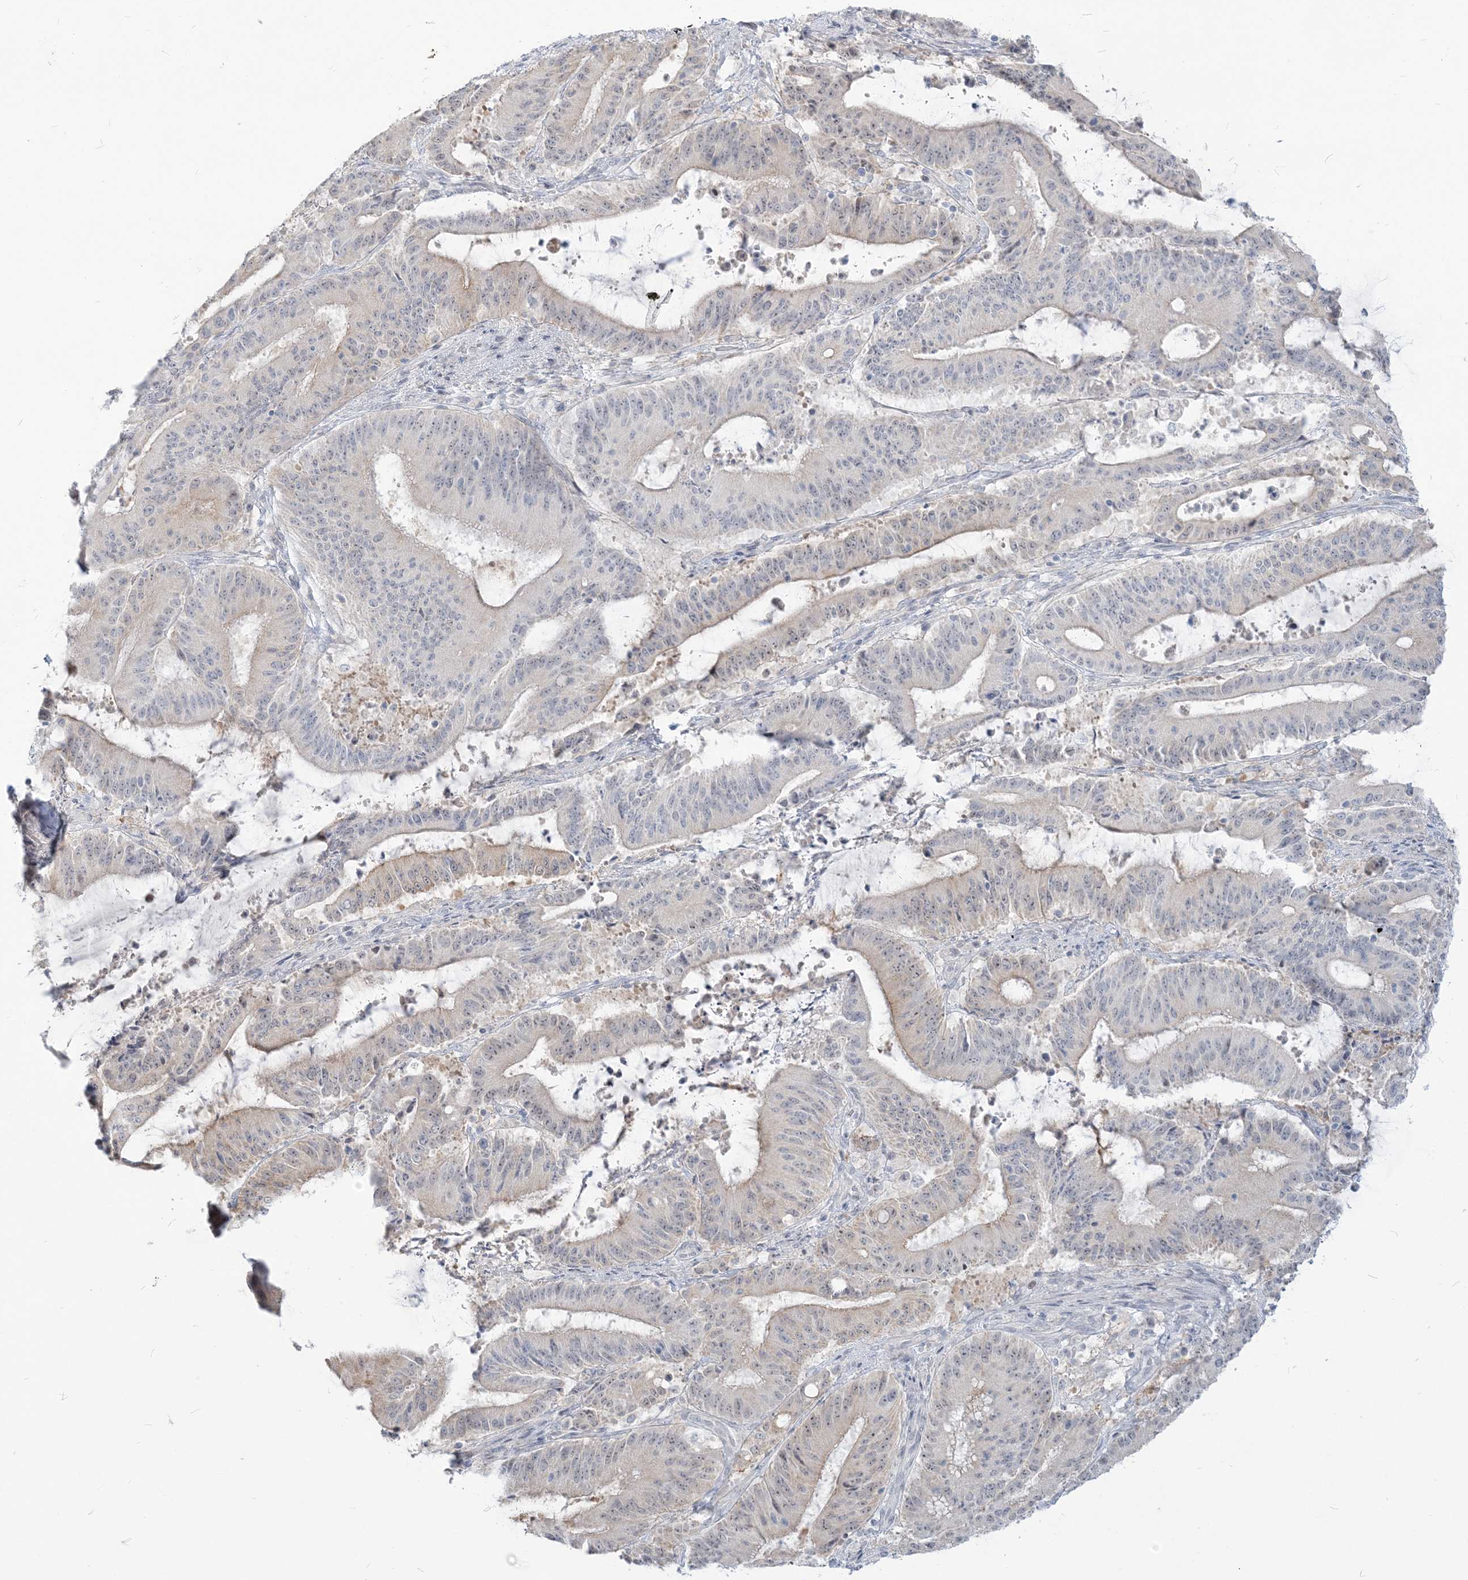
{"staining": {"intensity": "weak", "quantity": "<25%", "location": "cytoplasmic/membranous"}, "tissue": "liver cancer", "cell_type": "Tumor cells", "image_type": "cancer", "snomed": [{"axis": "morphology", "description": "Normal tissue, NOS"}, {"axis": "morphology", "description": "Cholangiocarcinoma"}, {"axis": "topography", "description": "Liver"}, {"axis": "topography", "description": "Peripheral nerve tissue"}], "caption": "Micrograph shows no protein positivity in tumor cells of liver cholangiocarcinoma tissue. (DAB immunohistochemistry (IHC), high magnification).", "gene": "SDAD1", "patient": {"sex": "female", "age": 73}}